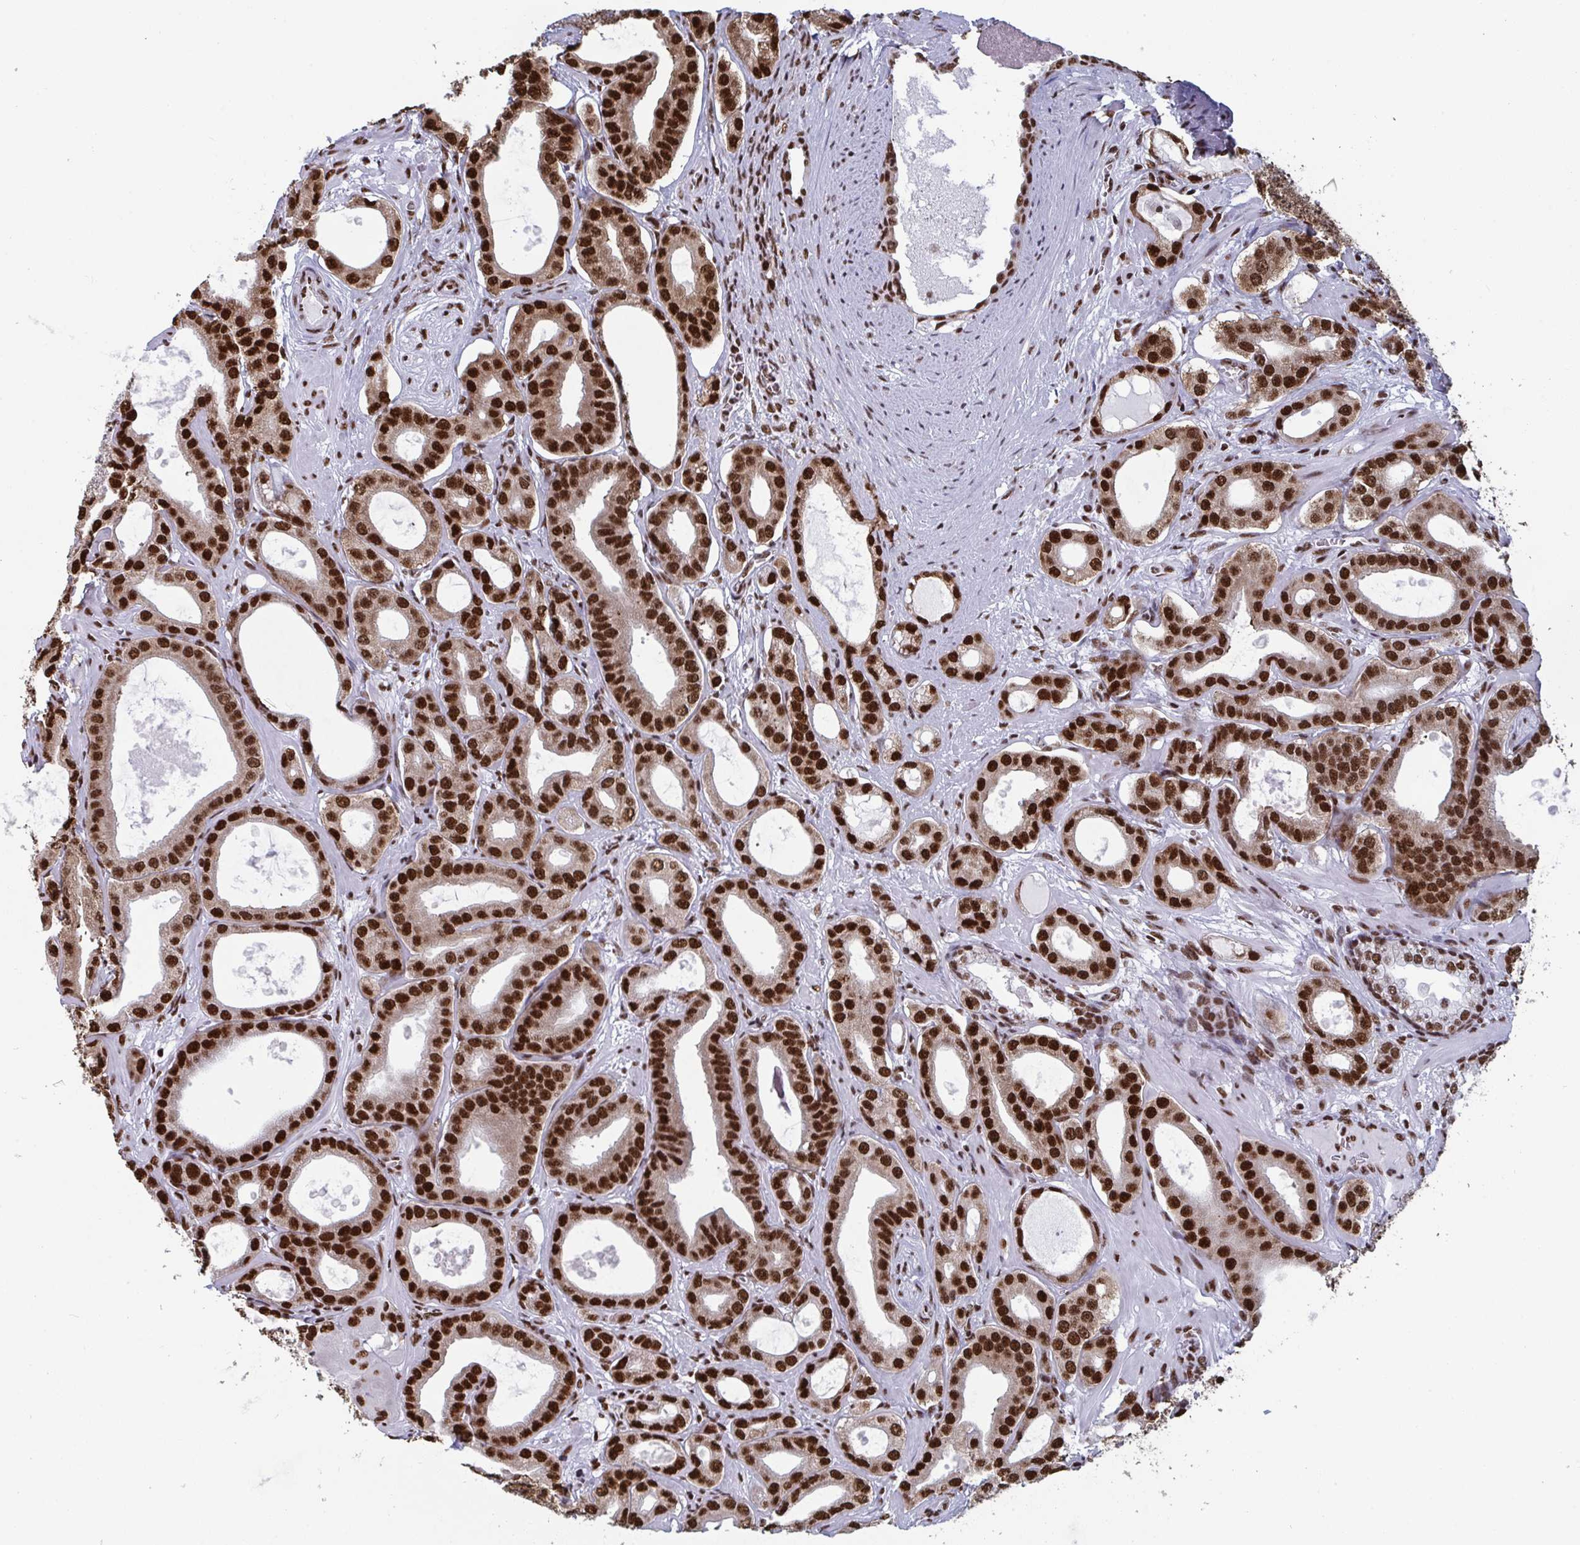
{"staining": {"intensity": "strong", "quantity": ">75%", "location": "nuclear"}, "tissue": "prostate cancer", "cell_type": "Tumor cells", "image_type": "cancer", "snomed": [{"axis": "morphology", "description": "Adenocarcinoma, High grade"}, {"axis": "topography", "description": "Prostate"}], "caption": "Prostate adenocarcinoma (high-grade) stained for a protein reveals strong nuclear positivity in tumor cells.", "gene": "GAR1", "patient": {"sex": "male", "age": 65}}